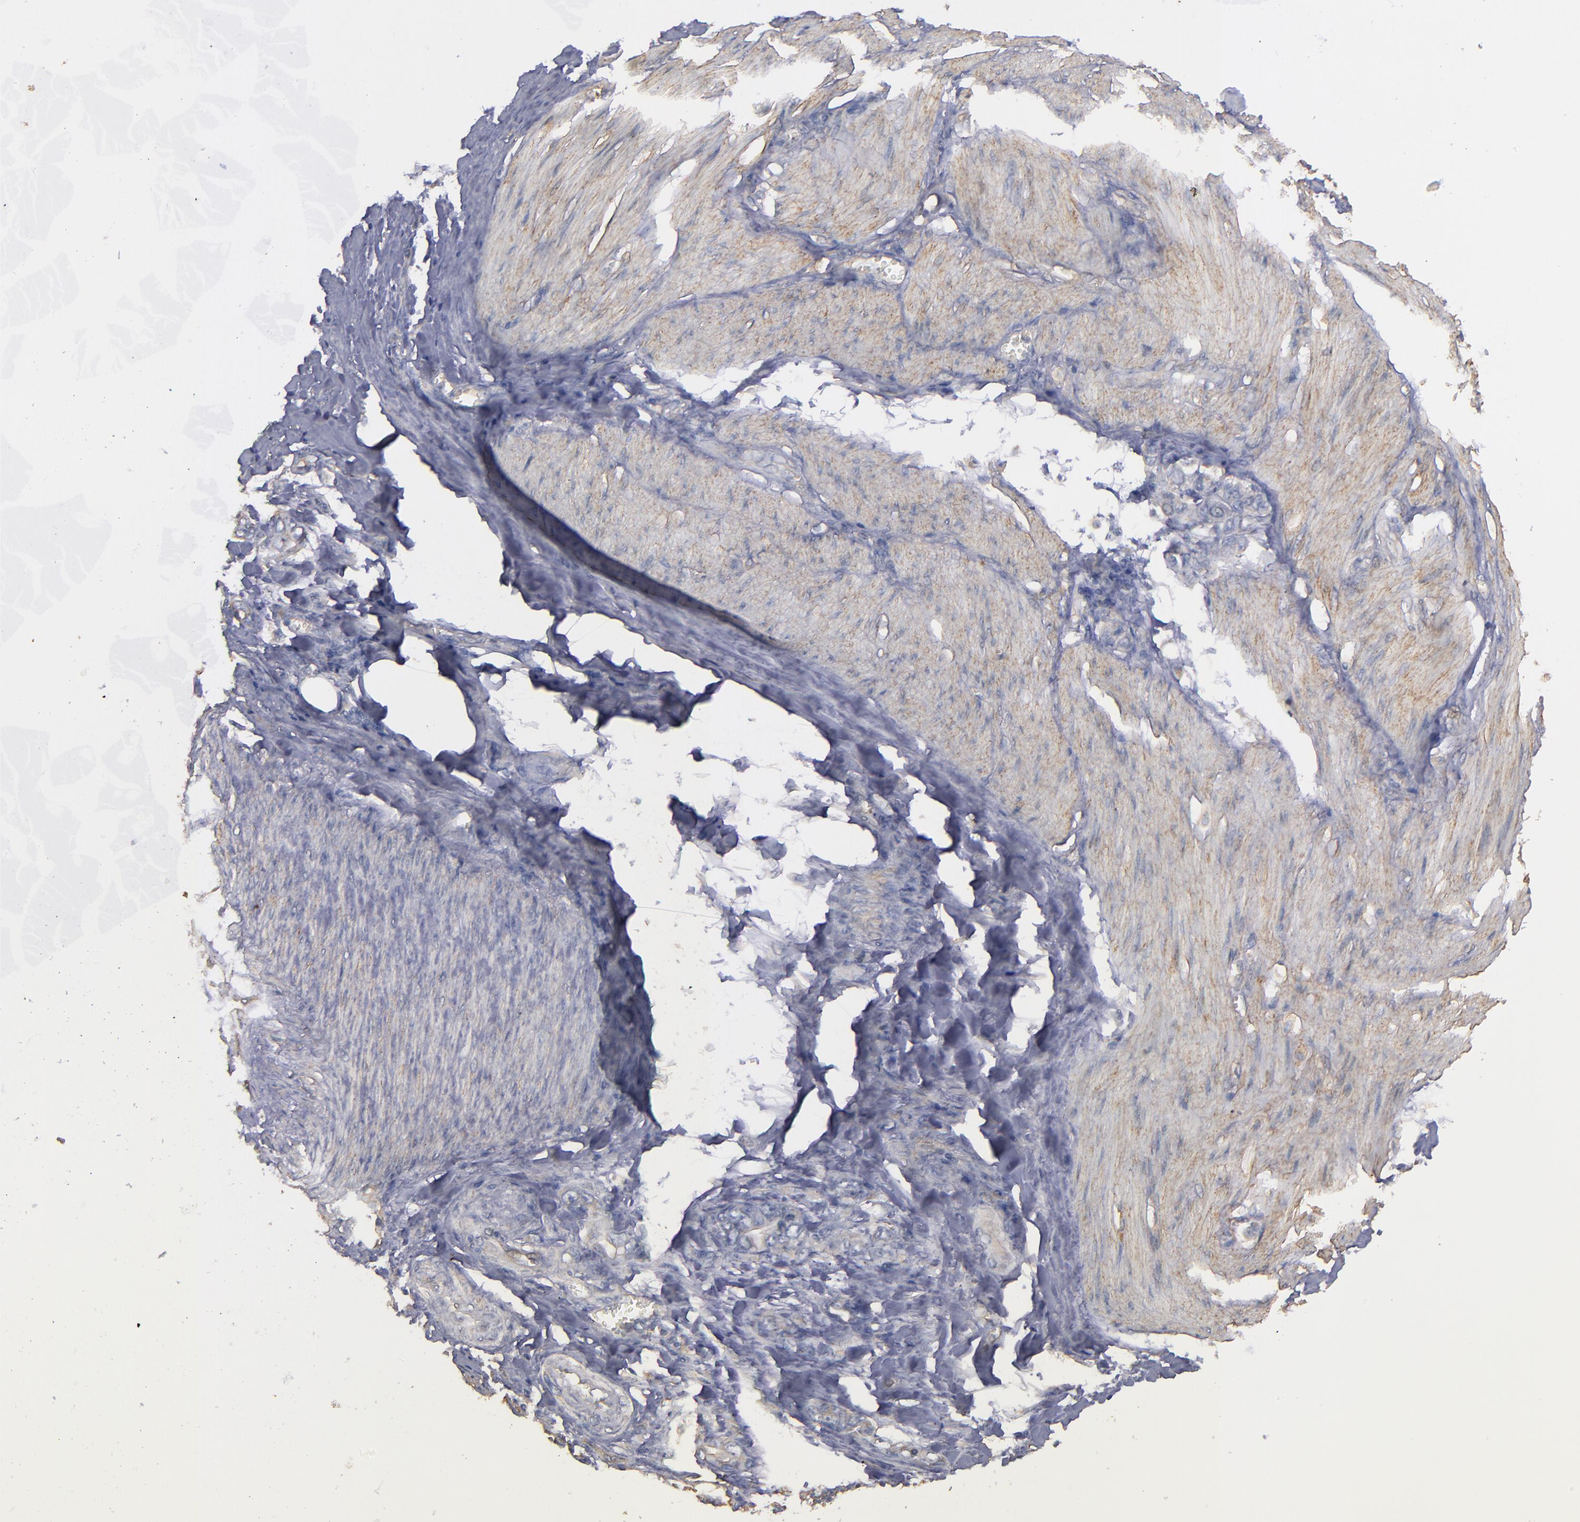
{"staining": {"intensity": "weak", "quantity": ">75%", "location": "cytoplasmic/membranous"}, "tissue": "stomach cancer", "cell_type": "Tumor cells", "image_type": "cancer", "snomed": [{"axis": "morphology", "description": "Adenocarcinoma, NOS"}, {"axis": "topography", "description": "Stomach"}], "caption": "Tumor cells show low levels of weak cytoplasmic/membranous positivity in approximately >75% of cells in human adenocarcinoma (stomach).", "gene": "DMD", "patient": {"sex": "male", "age": 78}}